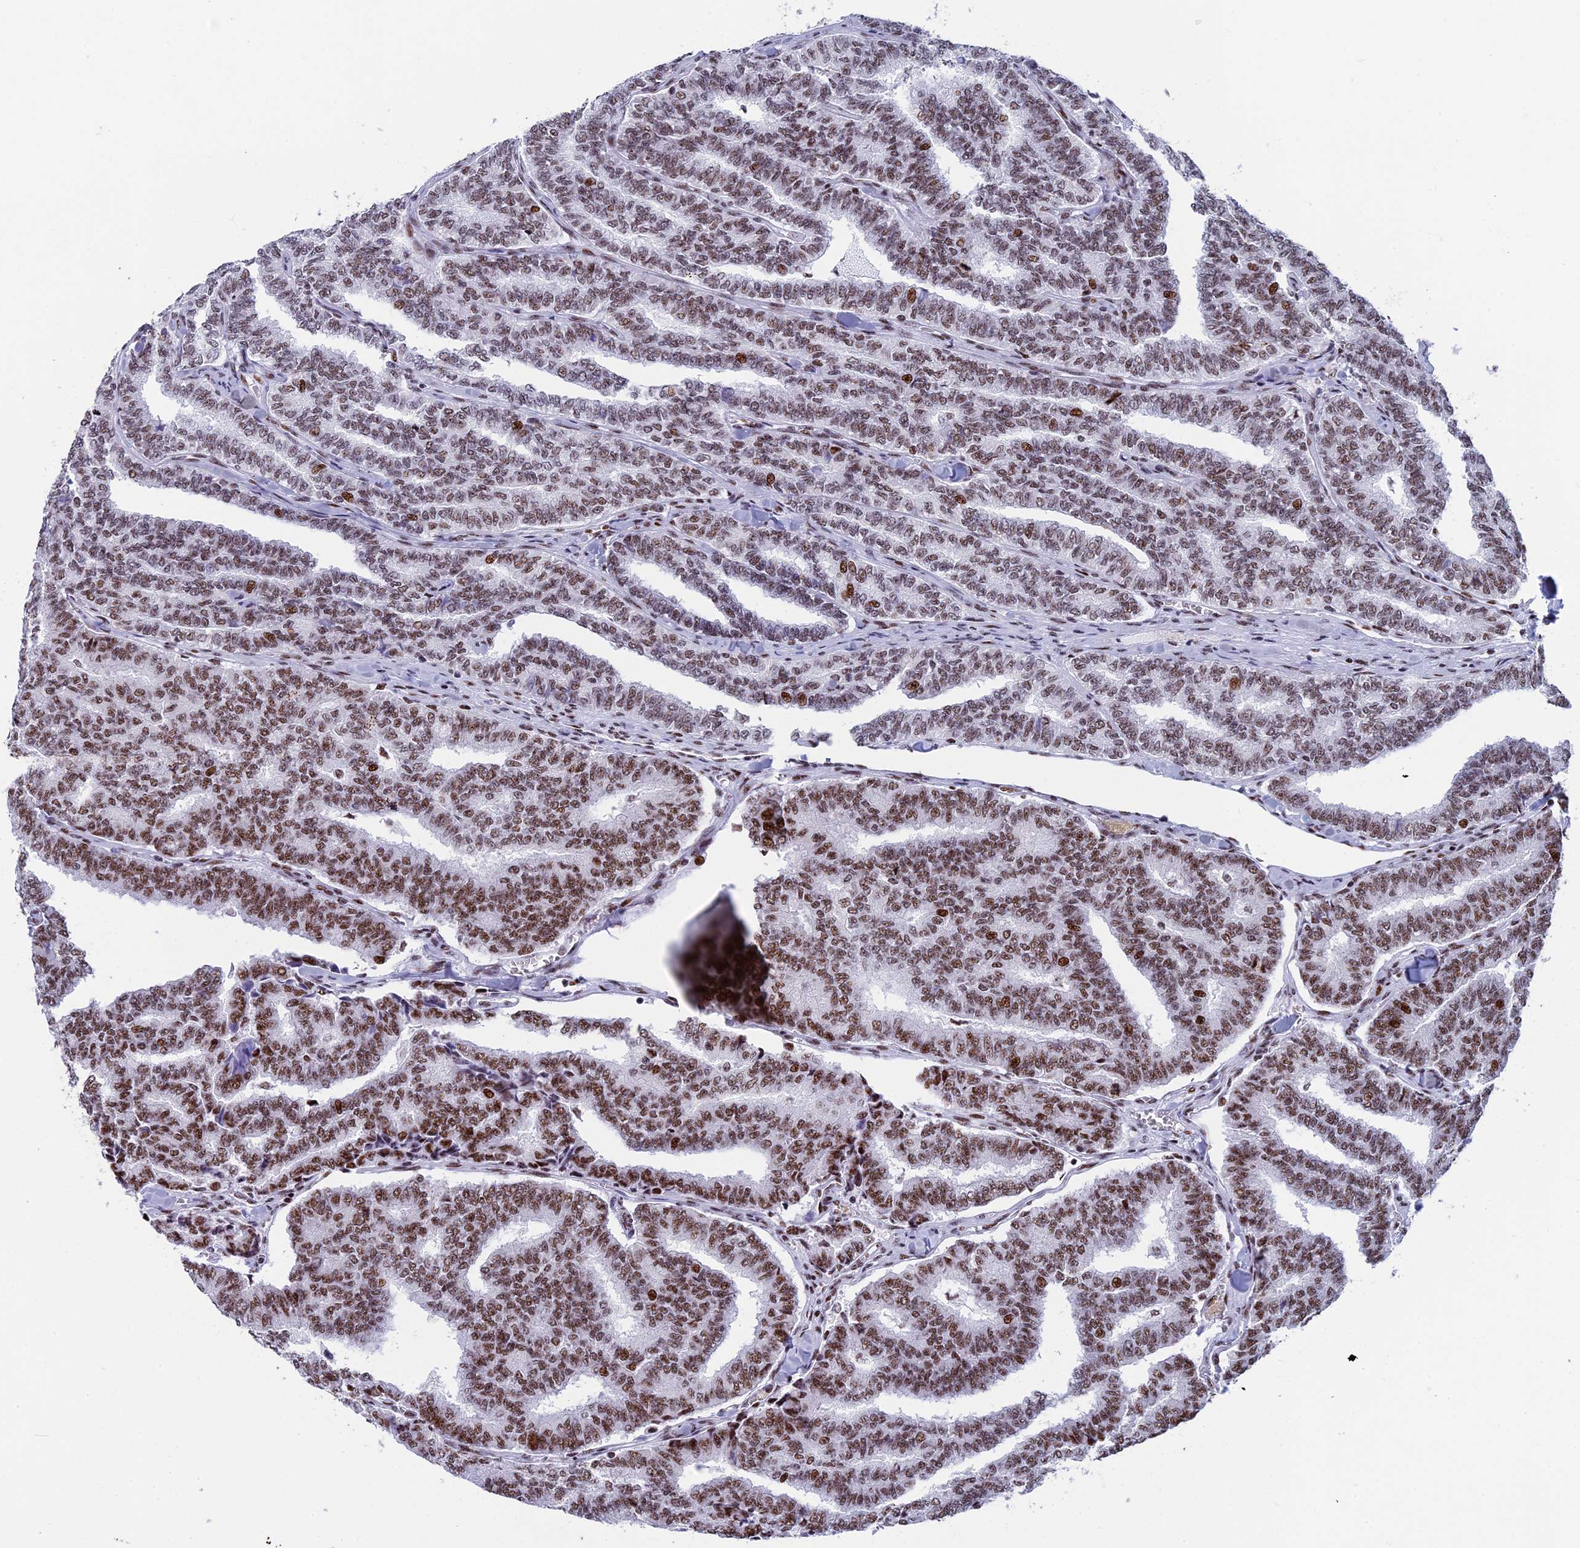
{"staining": {"intensity": "moderate", "quantity": ">75%", "location": "nuclear"}, "tissue": "thyroid cancer", "cell_type": "Tumor cells", "image_type": "cancer", "snomed": [{"axis": "morphology", "description": "Papillary adenocarcinoma, NOS"}, {"axis": "topography", "description": "Thyroid gland"}], "caption": "Immunohistochemical staining of thyroid cancer (papillary adenocarcinoma) reveals moderate nuclear protein positivity in approximately >75% of tumor cells.", "gene": "NSA2", "patient": {"sex": "female", "age": 35}}